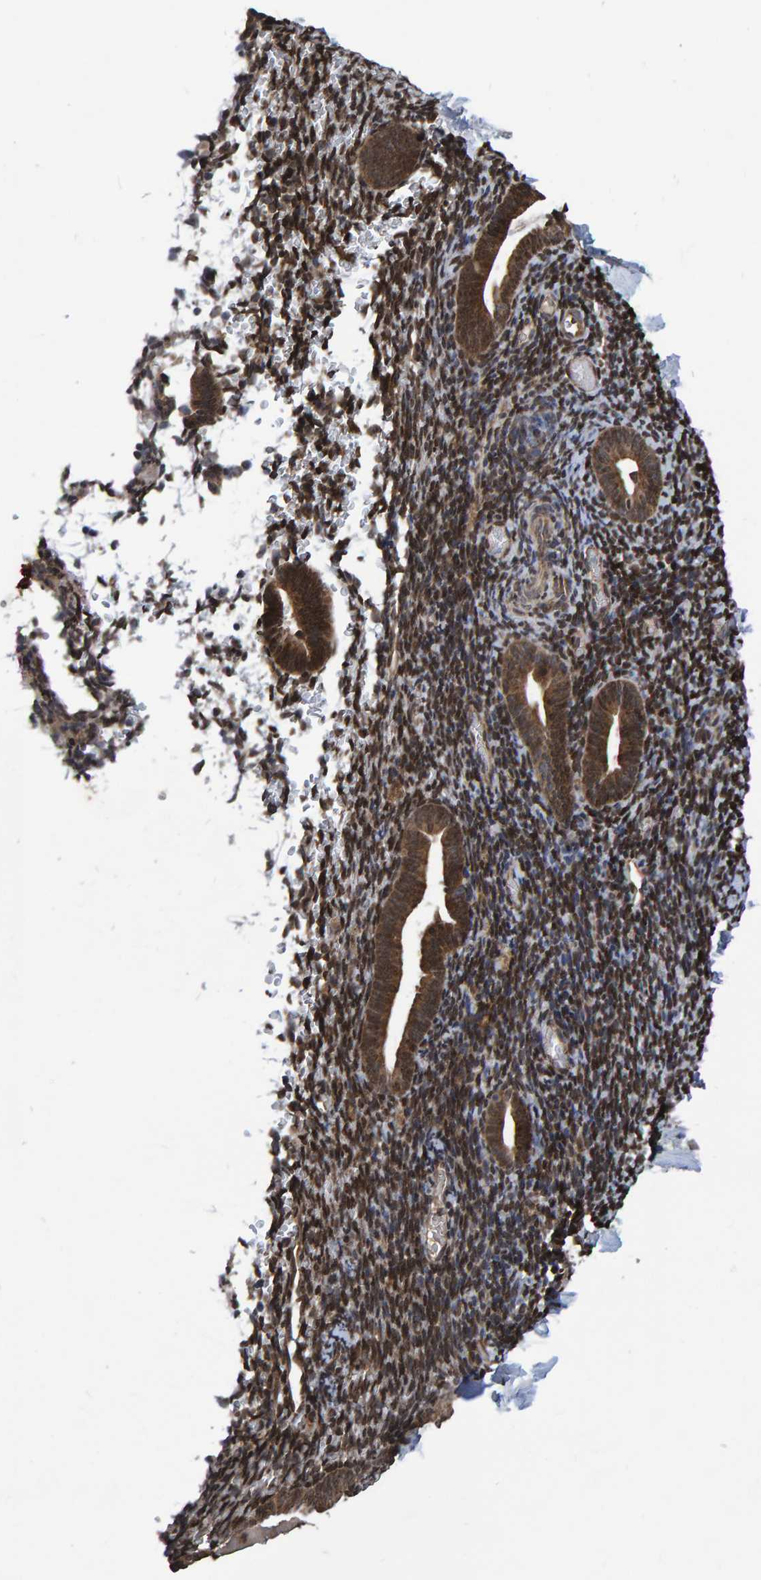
{"staining": {"intensity": "moderate", "quantity": "25%-75%", "location": "cytoplasmic/membranous,nuclear"}, "tissue": "endometrium", "cell_type": "Cells in endometrial stroma", "image_type": "normal", "snomed": [{"axis": "morphology", "description": "Normal tissue, NOS"}, {"axis": "topography", "description": "Endometrium"}], "caption": "Immunohistochemical staining of normal human endometrium displays 25%-75% levels of moderate cytoplasmic/membranous,nuclear protein positivity in about 25%-75% of cells in endometrial stroma. (IHC, brightfield microscopy, high magnification).", "gene": "GAB2", "patient": {"sex": "female", "age": 51}}